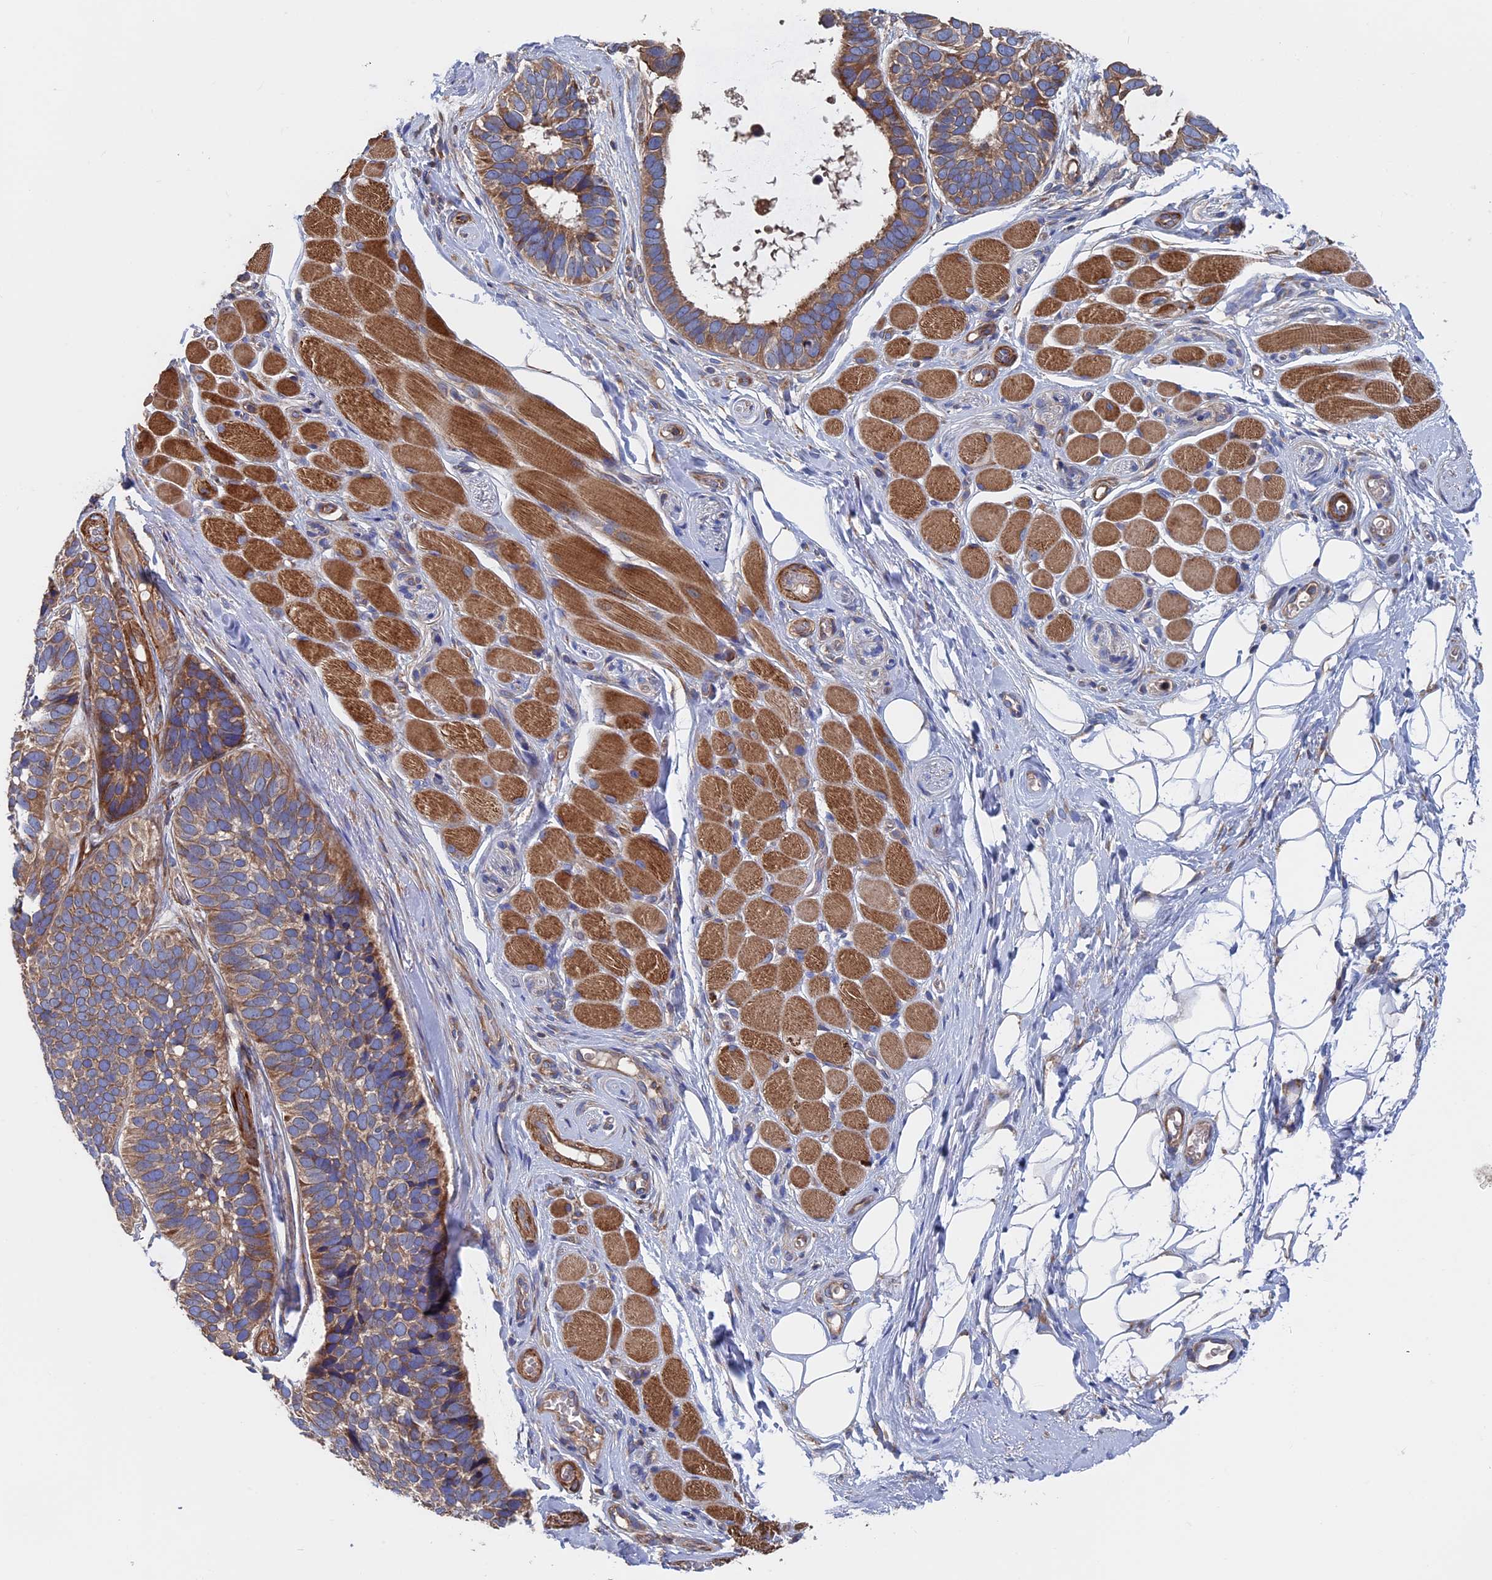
{"staining": {"intensity": "moderate", "quantity": ">75%", "location": "cytoplasmic/membranous"}, "tissue": "skin cancer", "cell_type": "Tumor cells", "image_type": "cancer", "snomed": [{"axis": "morphology", "description": "Basal cell carcinoma"}, {"axis": "topography", "description": "Skin"}], "caption": "Skin cancer was stained to show a protein in brown. There is medium levels of moderate cytoplasmic/membranous staining in approximately >75% of tumor cells.", "gene": "DNAJC3", "patient": {"sex": "male", "age": 62}}